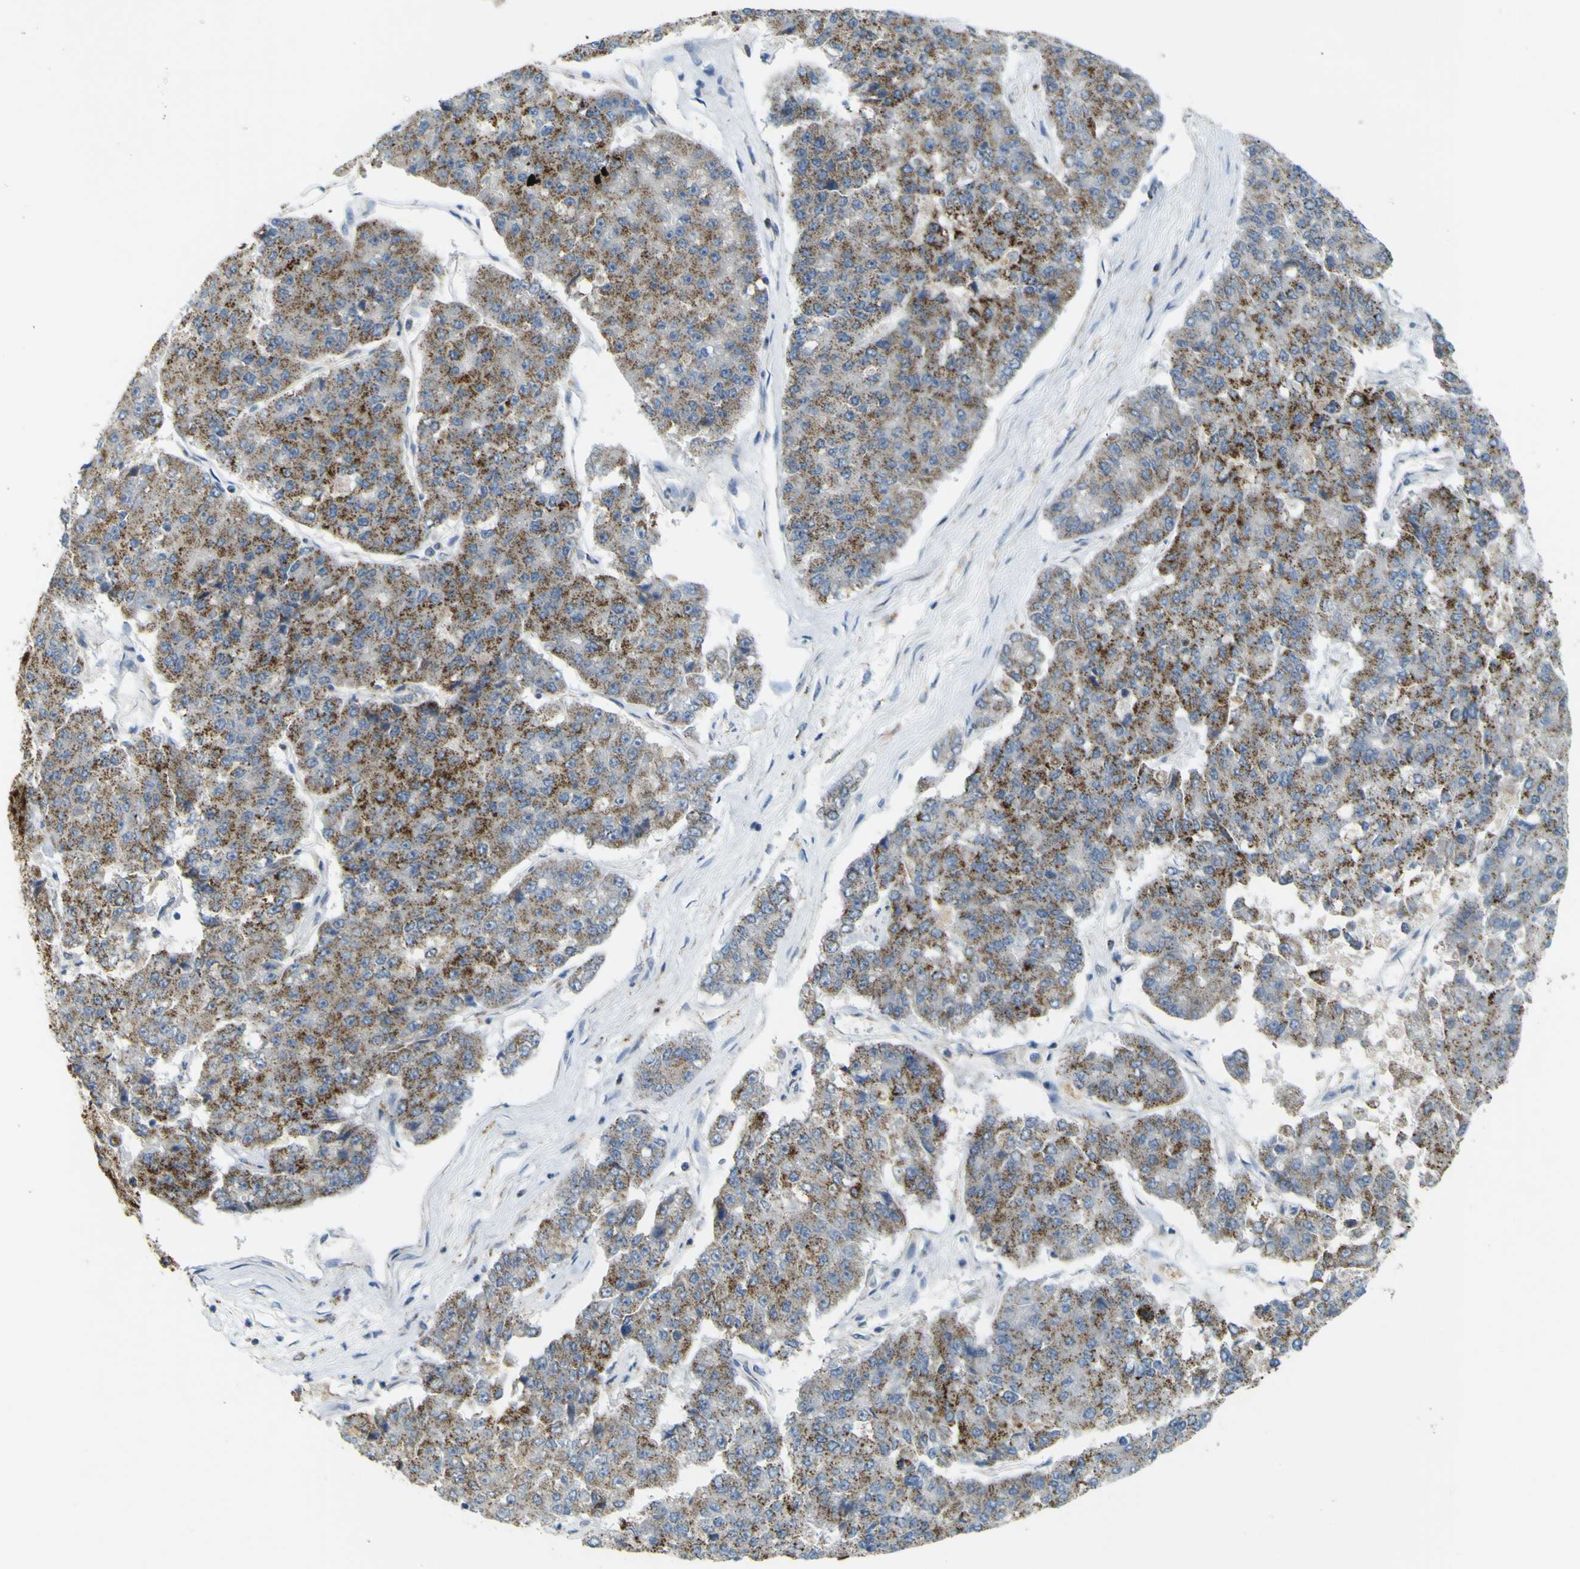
{"staining": {"intensity": "moderate", "quantity": "25%-75%", "location": "cytoplasmic/membranous"}, "tissue": "pancreatic cancer", "cell_type": "Tumor cells", "image_type": "cancer", "snomed": [{"axis": "morphology", "description": "Adenocarcinoma, NOS"}, {"axis": "topography", "description": "Pancreas"}], "caption": "Pancreatic cancer (adenocarcinoma) tissue exhibits moderate cytoplasmic/membranous positivity in about 25%-75% of tumor cells", "gene": "ACBD5", "patient": {"sex": "male", "age": 50}}